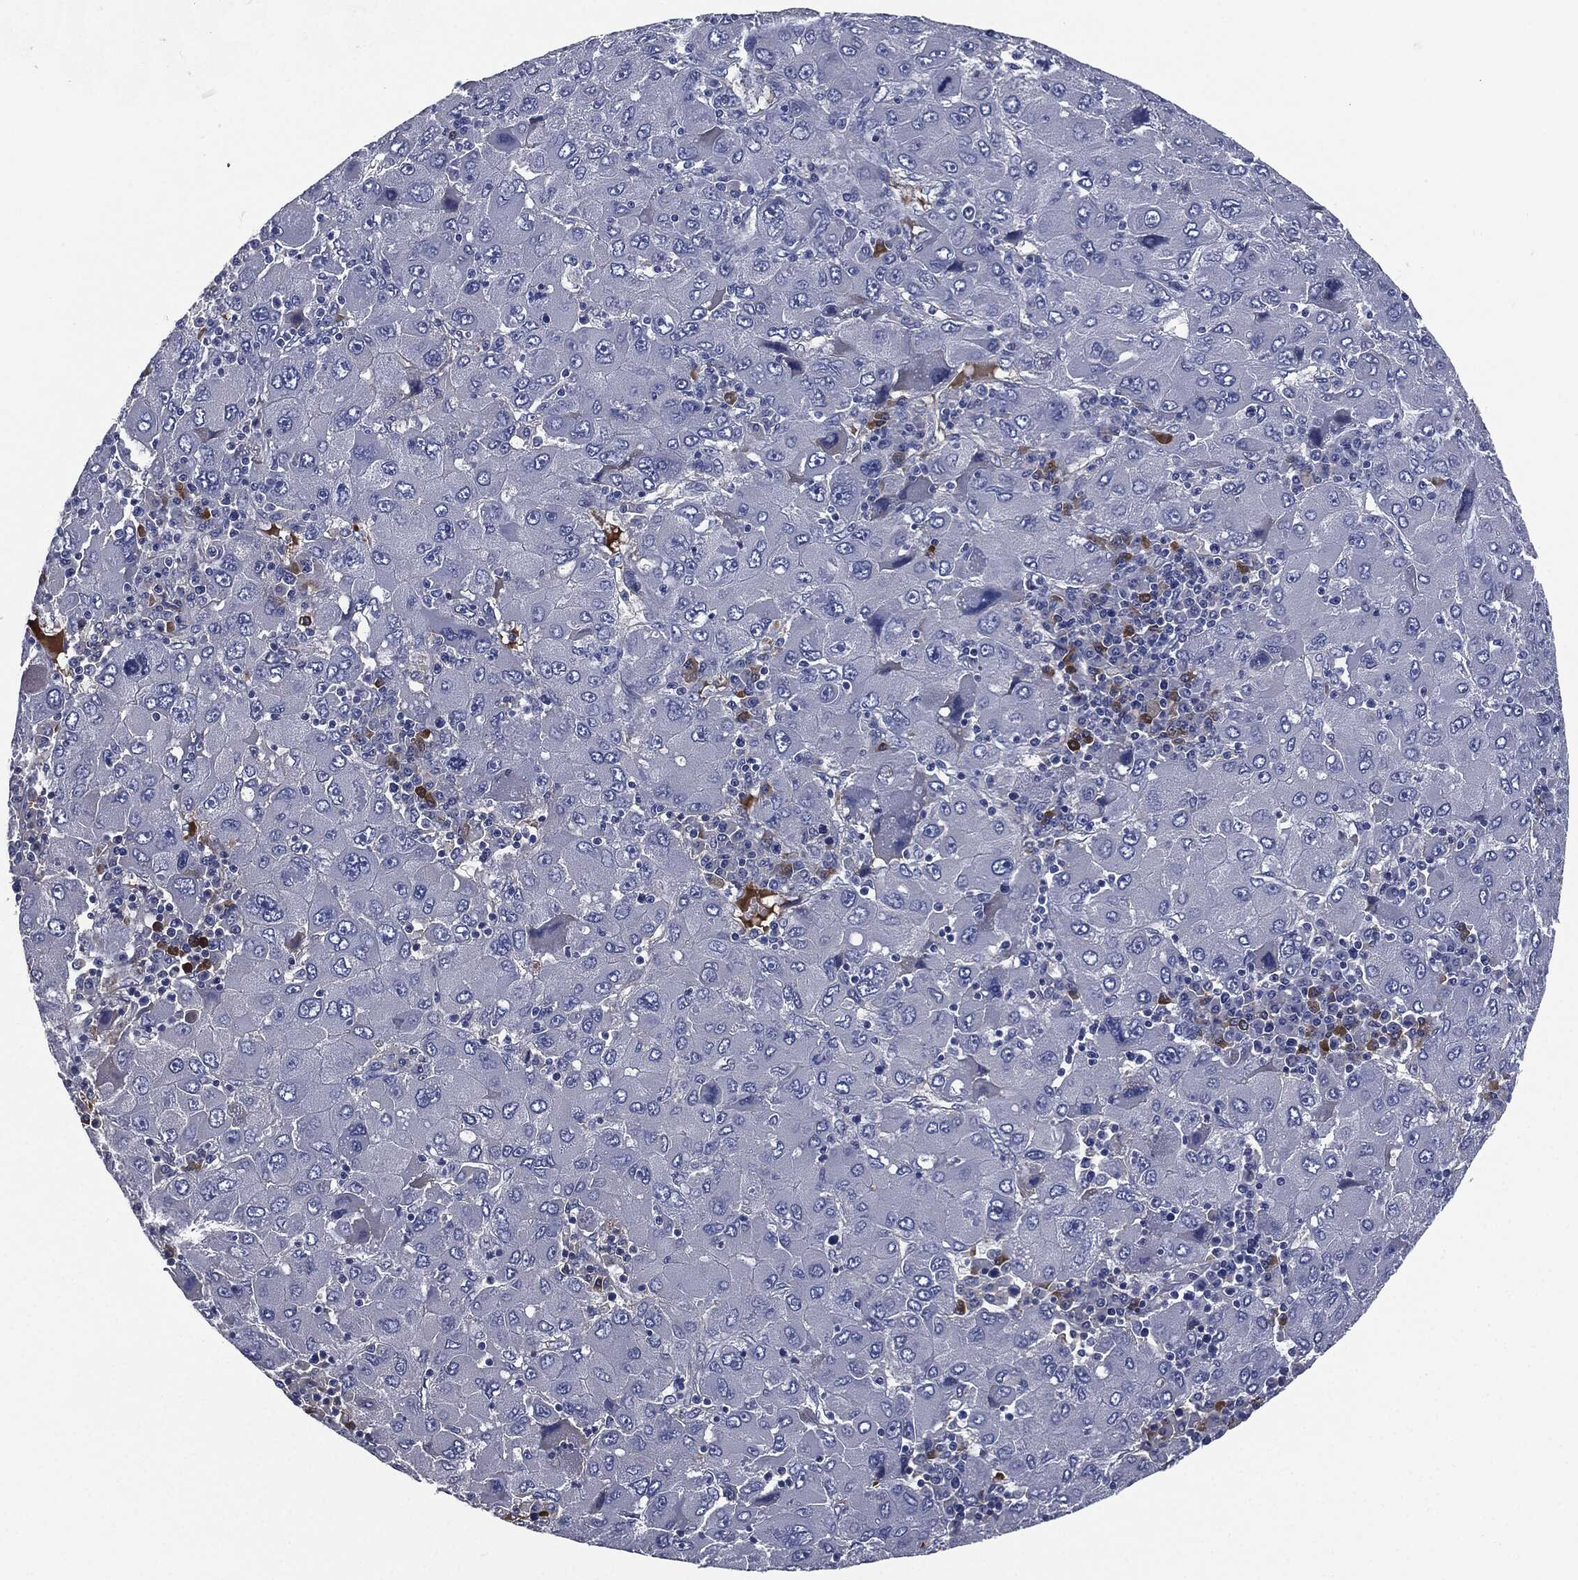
{"staining": {"intensity": "moderate", "quantity": "<25%", "location": "cytoplasmic/membranous"}, "tissue": "liver cancer", "cell_type": "Tumor cells", "image_type": "cancer", "snomed": [{"axis": "morphology", "description": "Carcinoma, Hepatocellular, NOS"}, {"axis": "topography", "description": "Liver"}], "caption": "A brown stain shows moderate cytoplasmic/membranous staining of a protein in human hepatocellular carcinoma (liver) tumor cells.", "gene": "SIGLEC7", "patient": {"sex": "male", "age": 75}}